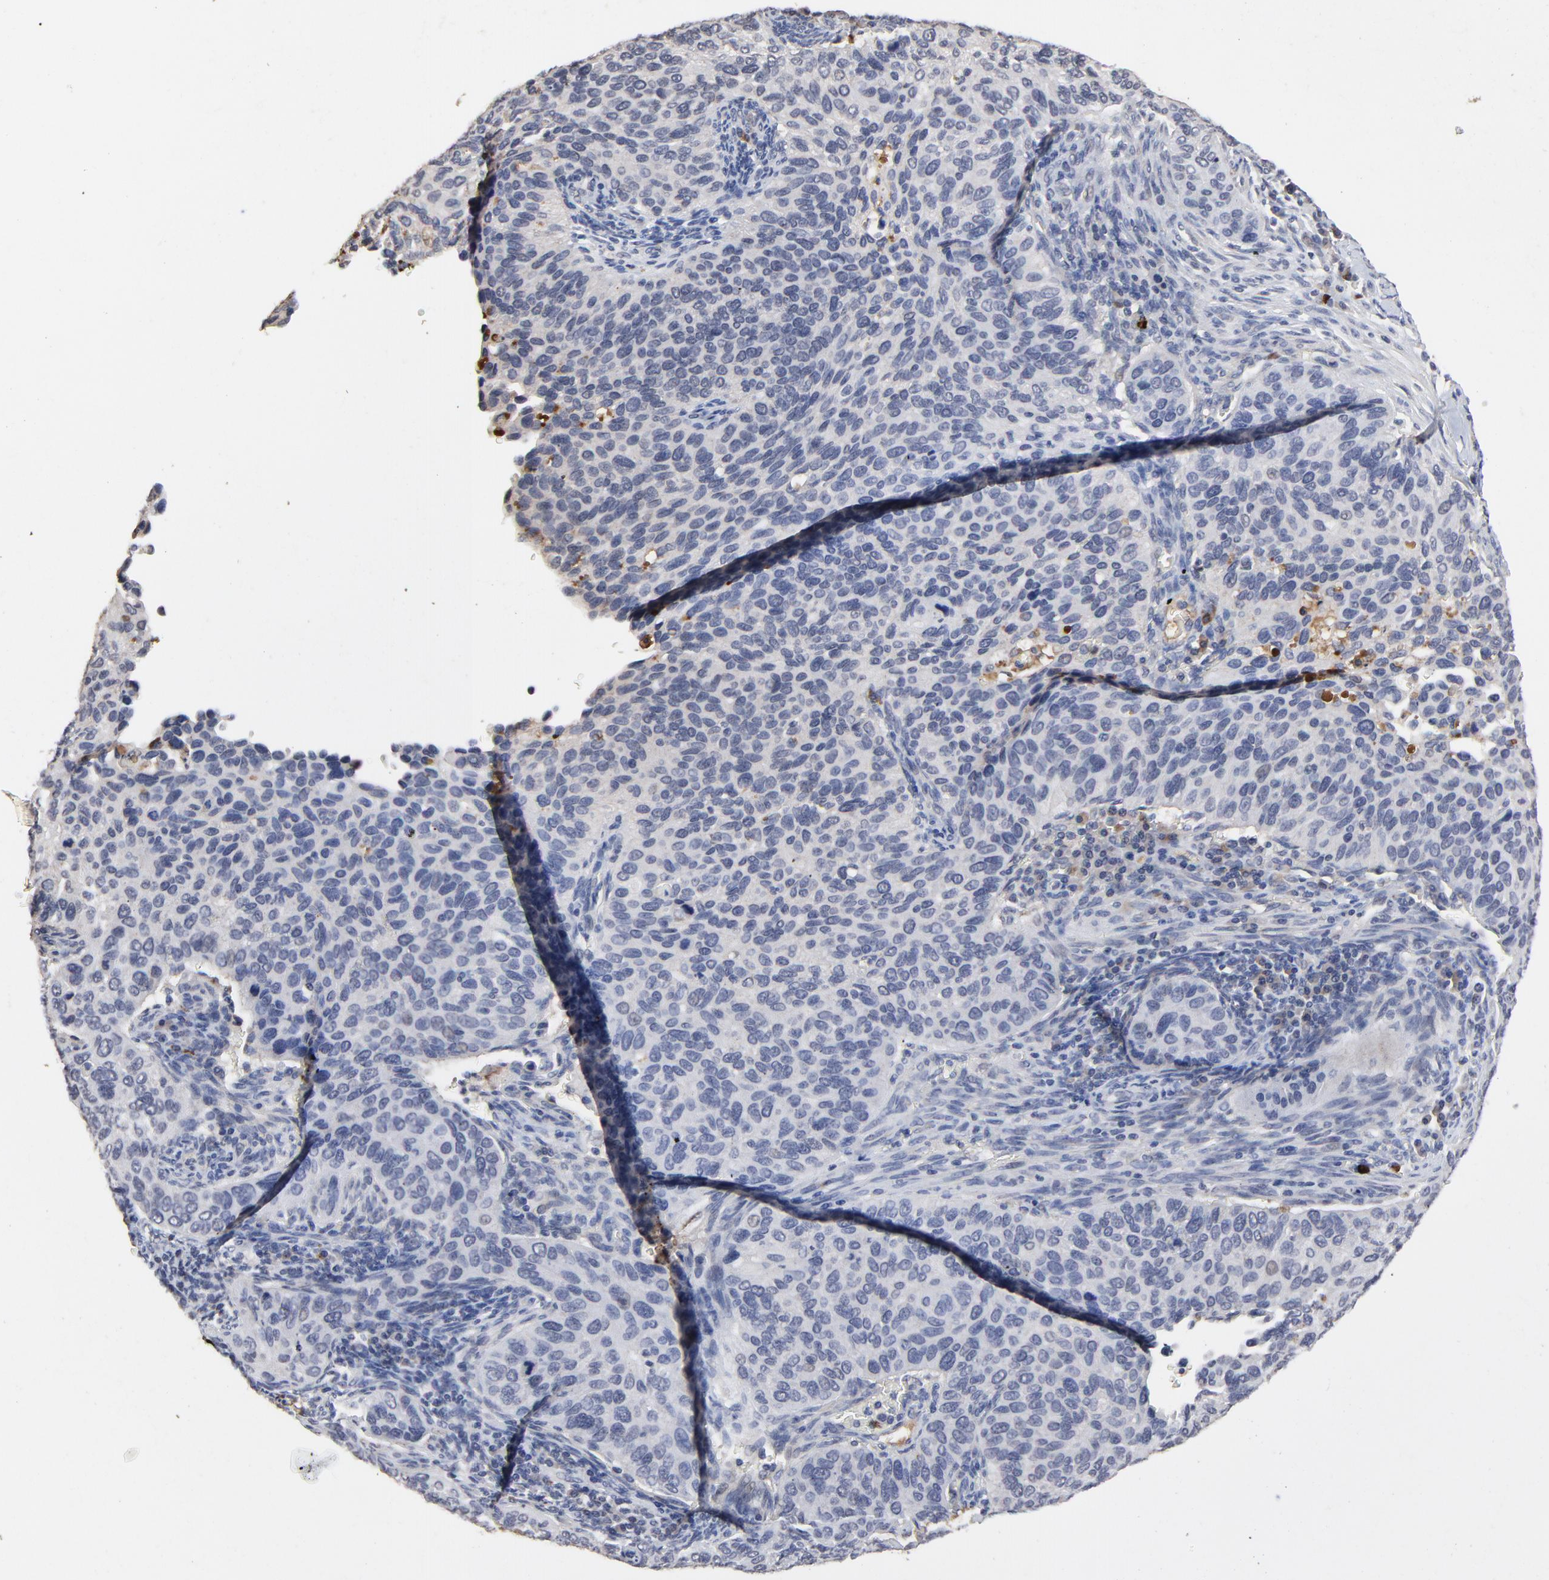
{"staining": {"intensity": "negative", "quantity": "none", "location": "none"}, "tissue": "cervical cancer", "cell_type": "Tumor cells", "image_type": "cancer", "snomed": [{"axis": "morphology", "description": "Adenocarcinoma, NOS"}, {"axis": "topography", "description": "Cervix"}], "caption": "This micrograph is of adenocarcinoma (cervical) stained with IHC to label a protein in brown with the nuclei are counter-stained blue. There is no staining in tumor cells.", "gene": "VPREB3", "patient": {"sex": "female", "age": 29}}